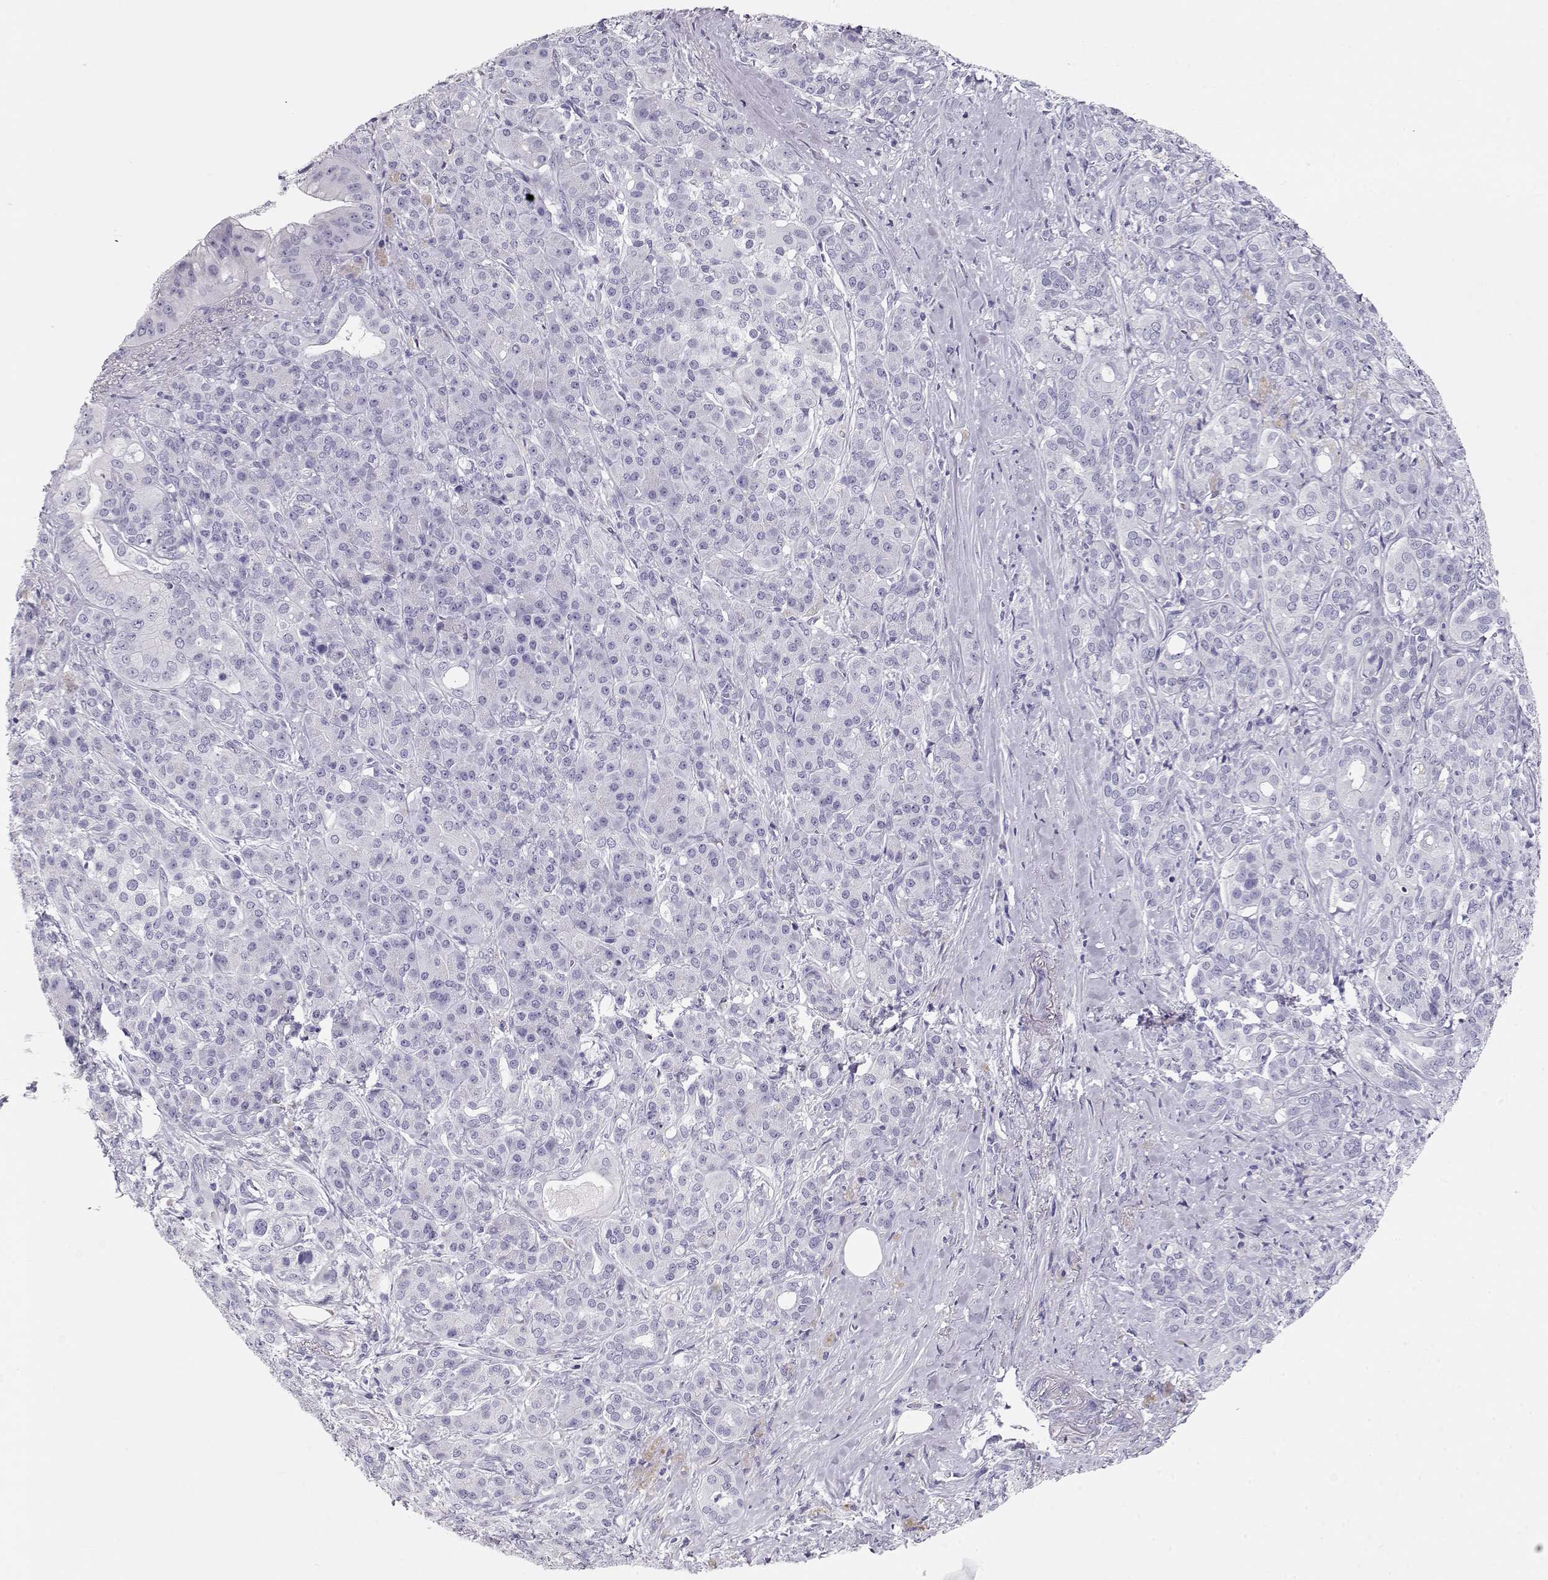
{"staining": {"intensity": "negative", "quantity": "none", "location": "none"}, "tissue": "pancreatic cancer", "cell_type": "Tumor cells", "image_type": "cancer", "snomed": [{"axis": "morphology", "description": "Normal tissue, NOS"}, {"axis": "morphology", "description": "Inflammation, NOS"}, {"axis": "morphology", "description": "Adenocarcinoma, NOS"}, {"axis": "topography", "description": "Pancreas"}], "caption": "Immunohistochemistry (IHC) of pancreatic cancer exhibits no expression in tumor cells.", "gene": "MAGEC1", "patient": {"sex": "male", "age": 57}}